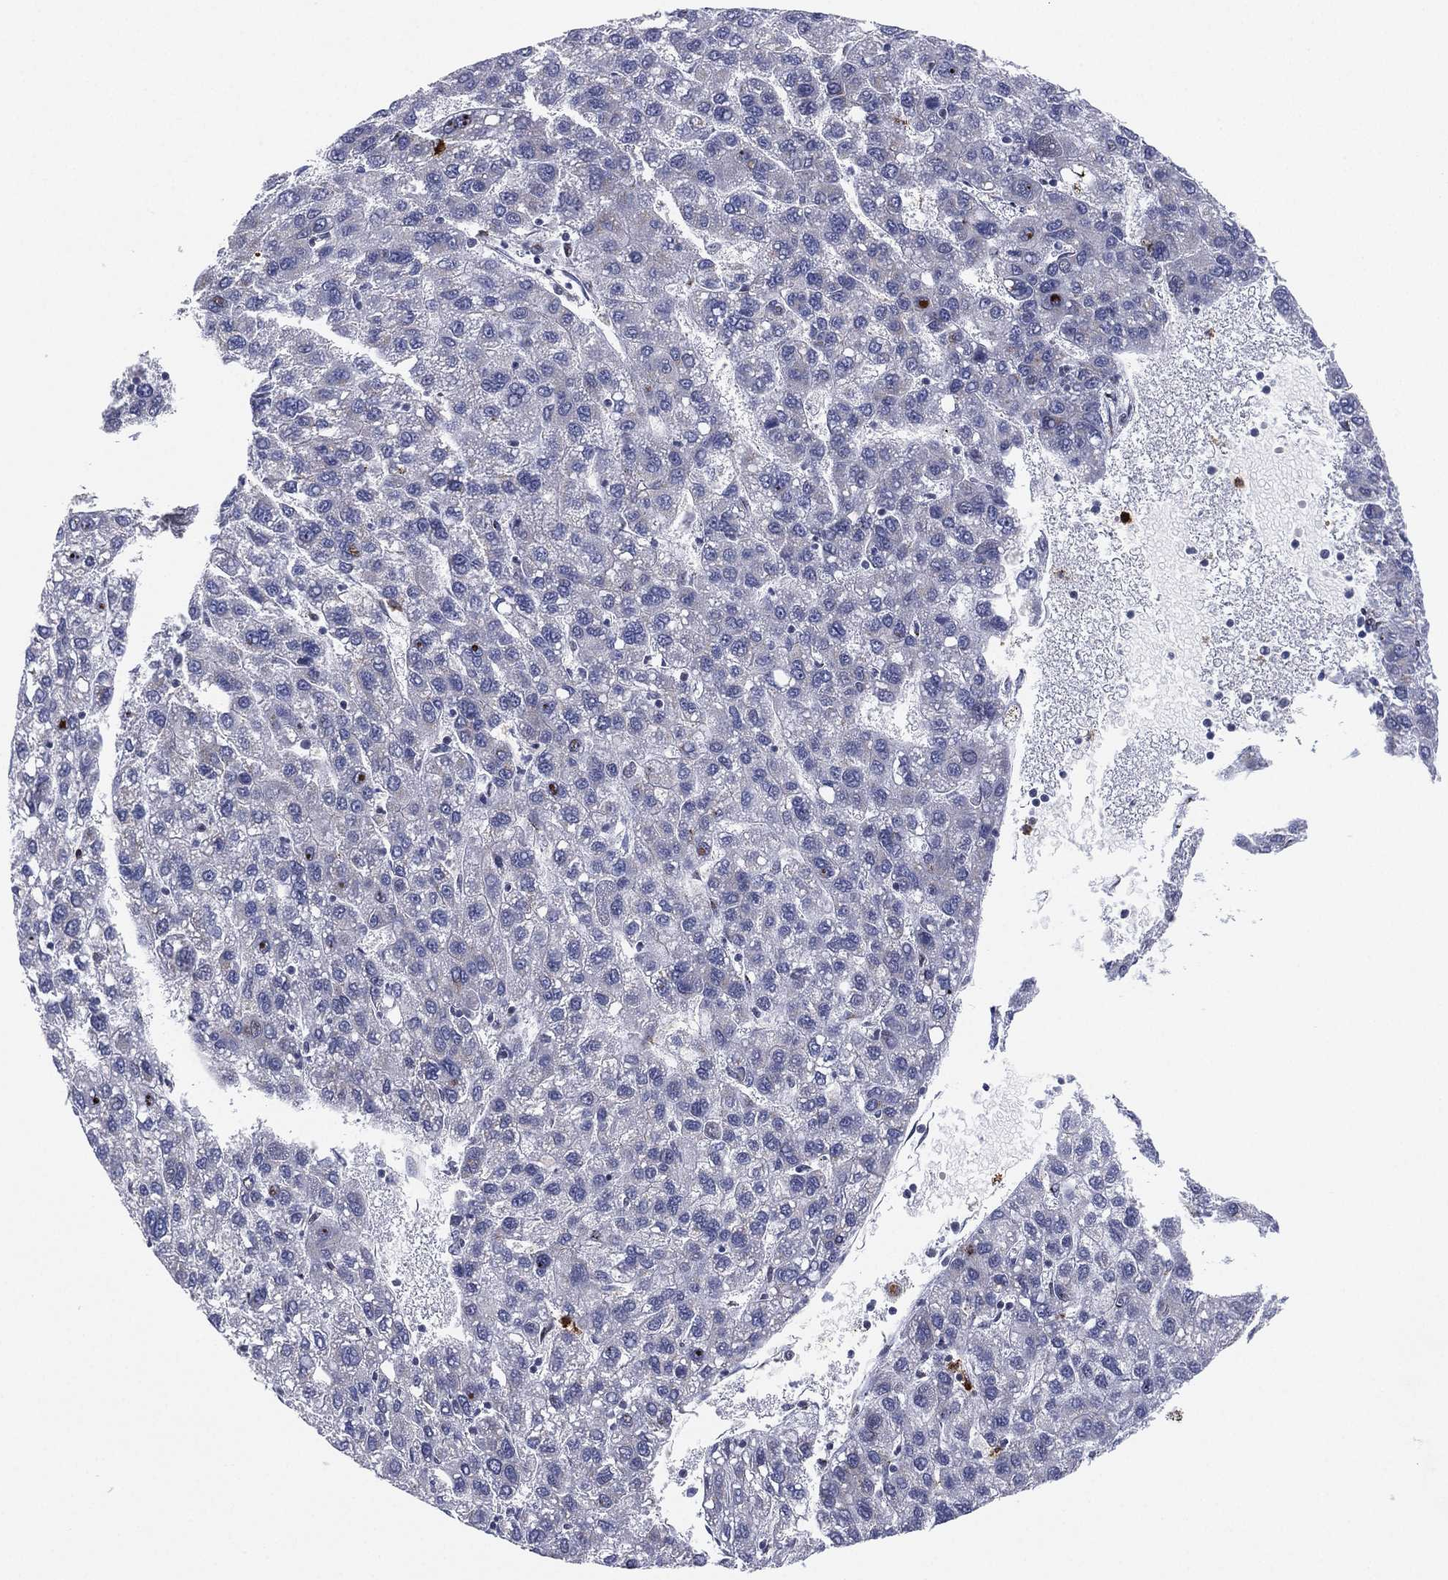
{"staining": {"intensity": "negative", "quantity": "none", "location": "none"}, "tissue": "liver cancer", "cell_type": "Tumor cells", "image_type": "cancer", "snomed": [{"axis": "morphology", "description": "Carcinoma, Hepatocellular, NOS"}, {"axis": "topography", "description": "Liver"}], "caption": "Immunohistochemistry photomicrograph of human liver cancer stained for a protein (brown), which exhibits no positivity in tumor cells.", "gene": "CD177", "patient": {"sex": "female", "age": 82}}